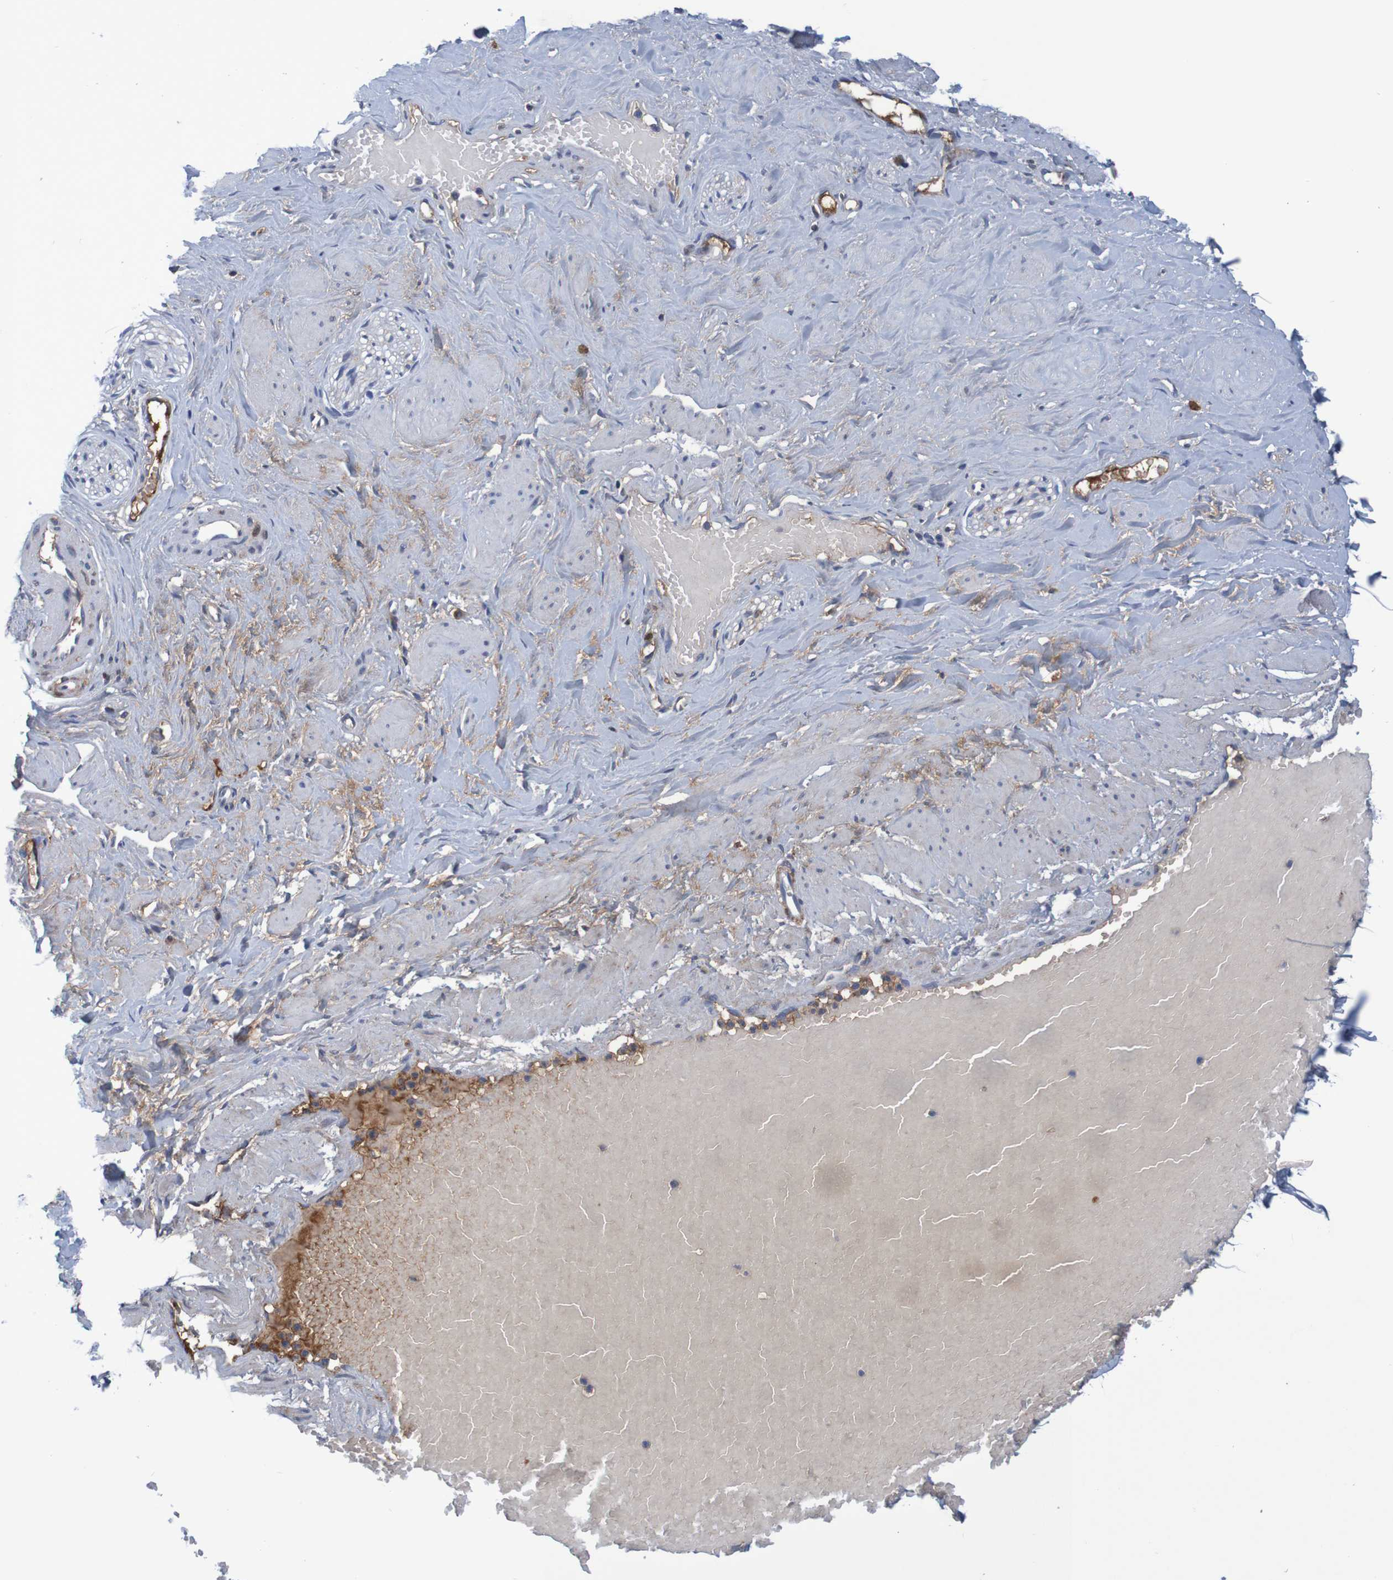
{"staining": {"intensity": "negative", "quantity": "none", "location": "none"}, "tissue": "soft tissue", "cell_type": "Fibroblasts", "image_type": "normal", "snomed": [{"axis": "morphology", "description": "Normal tissue, NOS"}, {"axis": "topography", "description": "Soft tissue"}, {"axis": "topography", "description": "Vascular tissue"}], "caption": "High power microscopy image of an immunohistochemistry image of unremarkable soft tissue, revealing no significant positivity in fibroblasts.", "gene": "LTA", "patient": {"sex": "female", "age": 35}}